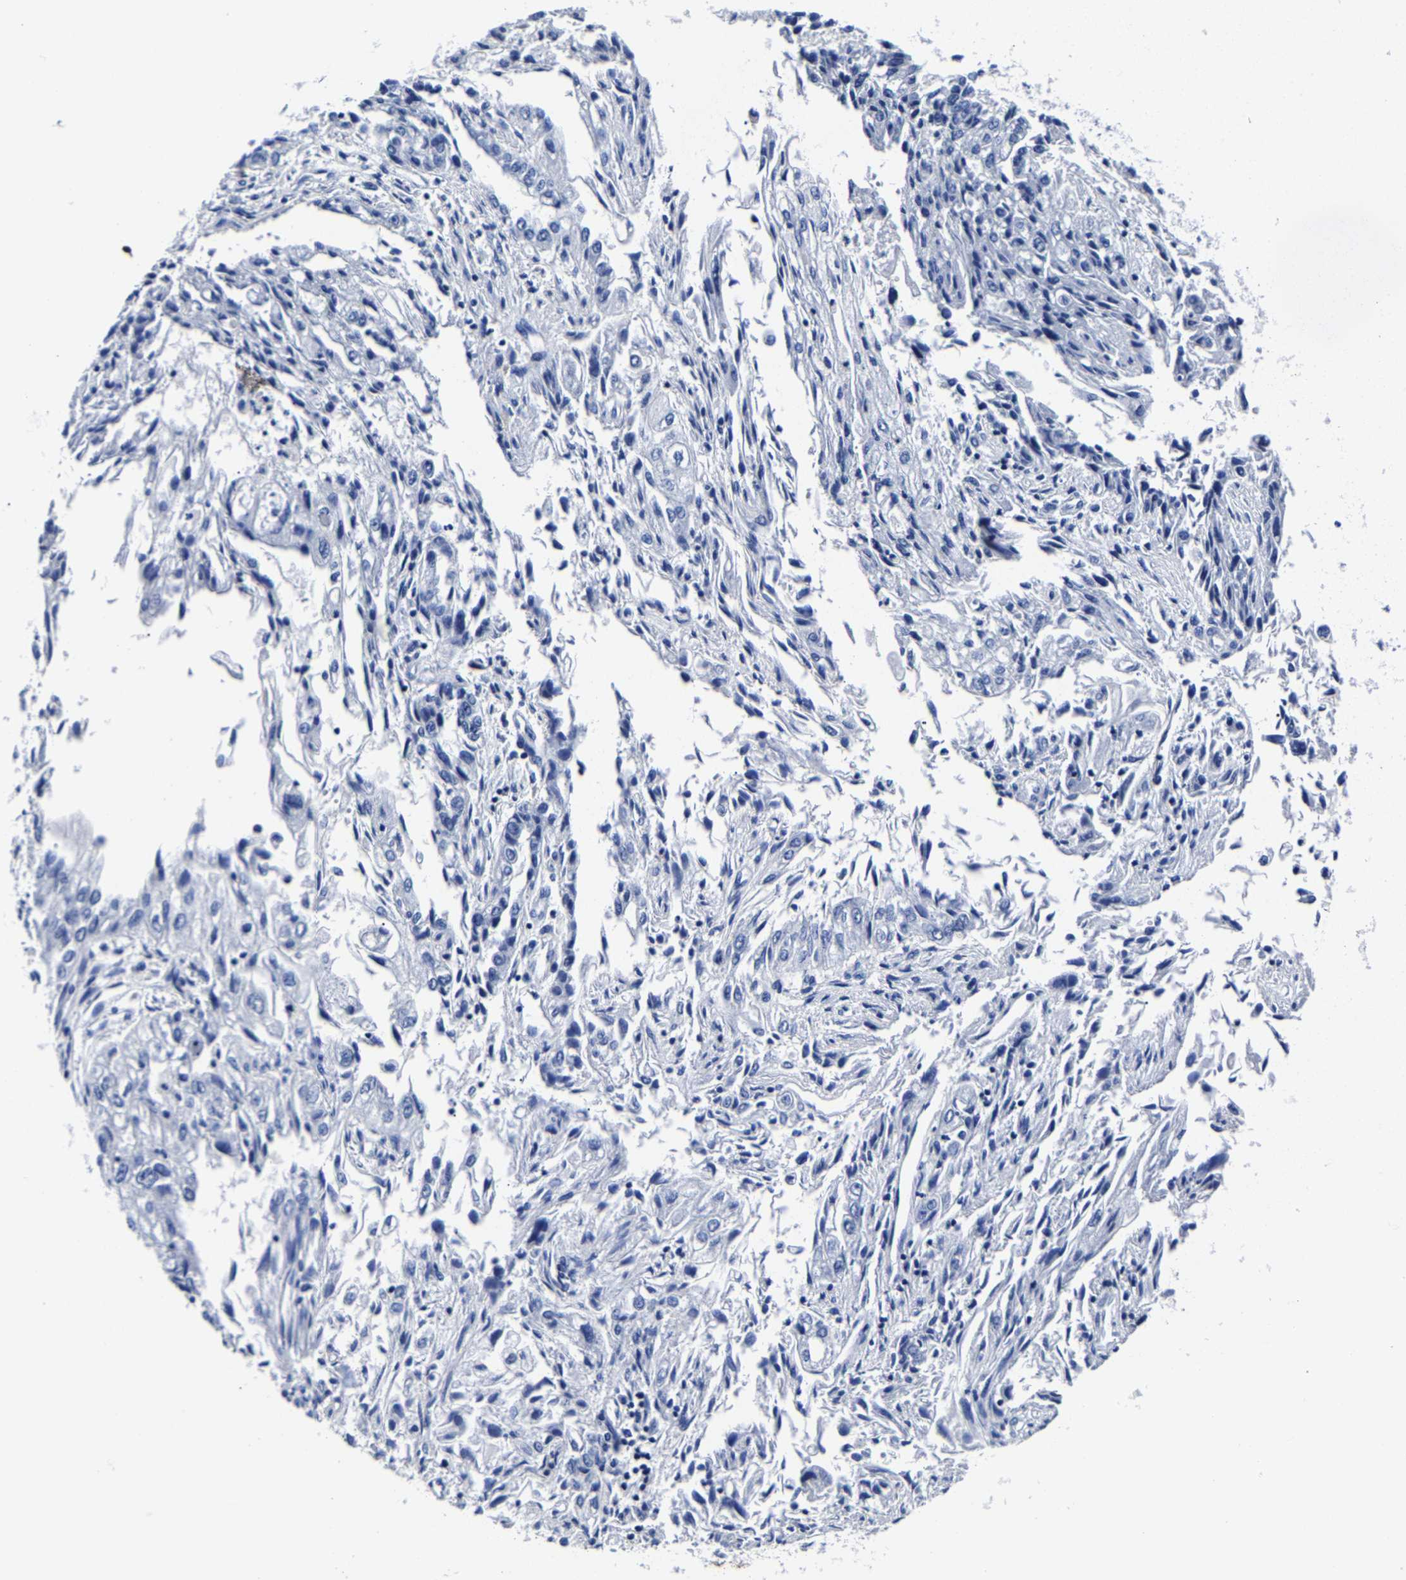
{"staining": {"intensity": "negative", "quantity": "none", "location": "none"}, "tissue": "endometrial cancer", "cell_type": "Tumor cells", "image_type": "cancer", "snomed": [{"axis": "morphology", "description": "Adenocarcinoma, NOS"}, {"axis": "topography", "description": "Endometrium"}], "caption": "A high-resolution histopathology image shows immunohistochemistry (IHC) staining of endometrial cancer, which shows no significant expression in tumor cells.", "gene": "CPA2", "patient": {"sex": "female", "age": 49}}